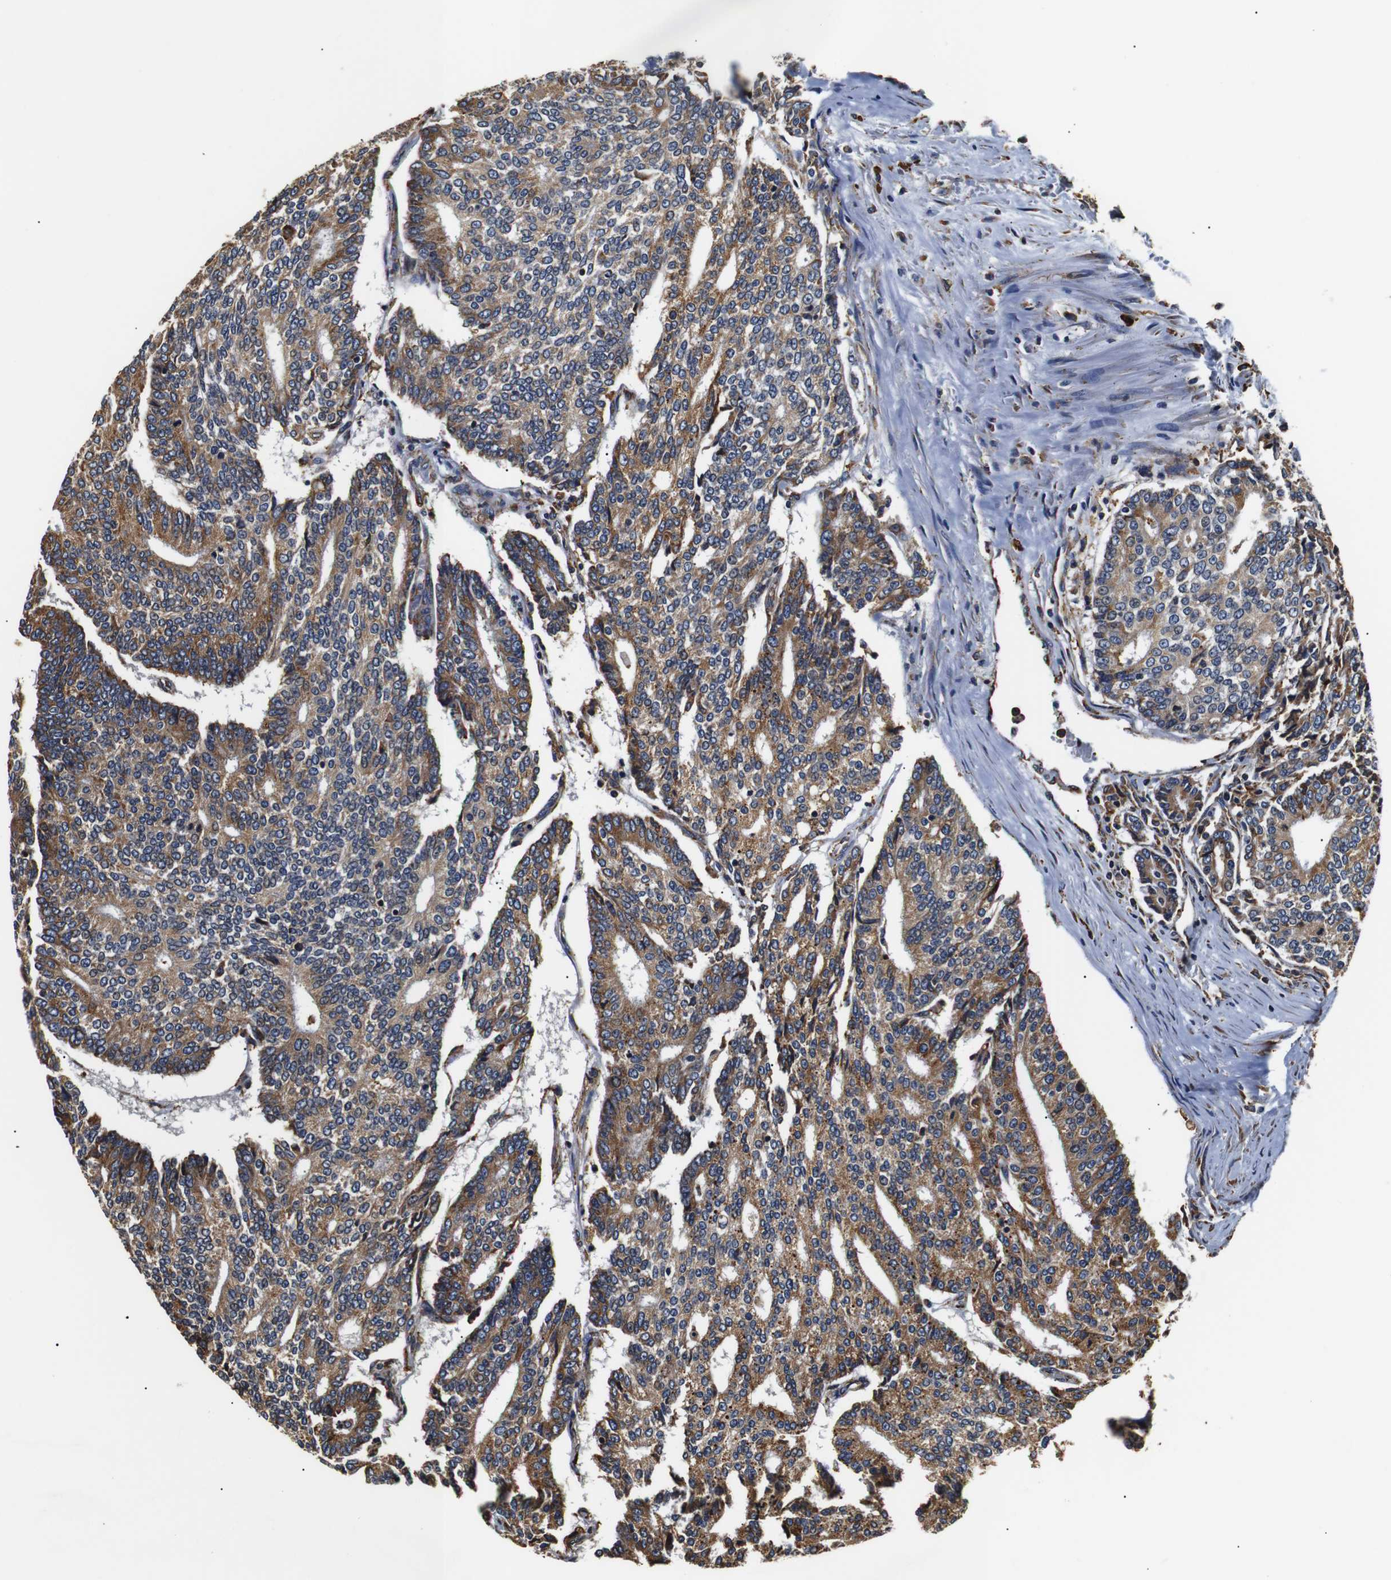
{"staining": {"intensity": "moderate", "quantity": ">75%", "location": "cytoplasmic/membranous"}, "tissue": "prostate cancer", "cell_type": "Tumor cells", "image_type": "cancer", "snomed": [{"axis": "morphology", "description": "Normal tissue, NOS"}, {"axis": "morphology", "description": "Adenocarcinoma, High grade"}, {"axis": "topography", "description": "Prostate"}, {"axis": "topography", "description": "Seminal veicle"}], "caption": "Protein staining of prostate adenocarcinoma (high-grade) tissue exhibits moderate cytoplasmic/membranous positivity in approximately >75% of tumor cells. (Stains: DAB (3,3'-diaminobenzidine) in brown, nuclei in blue, Microscopy: brightfield microscopy at high magnification).", "gene": "HHIP", "patient": {"sex": "male", "age": 55}}